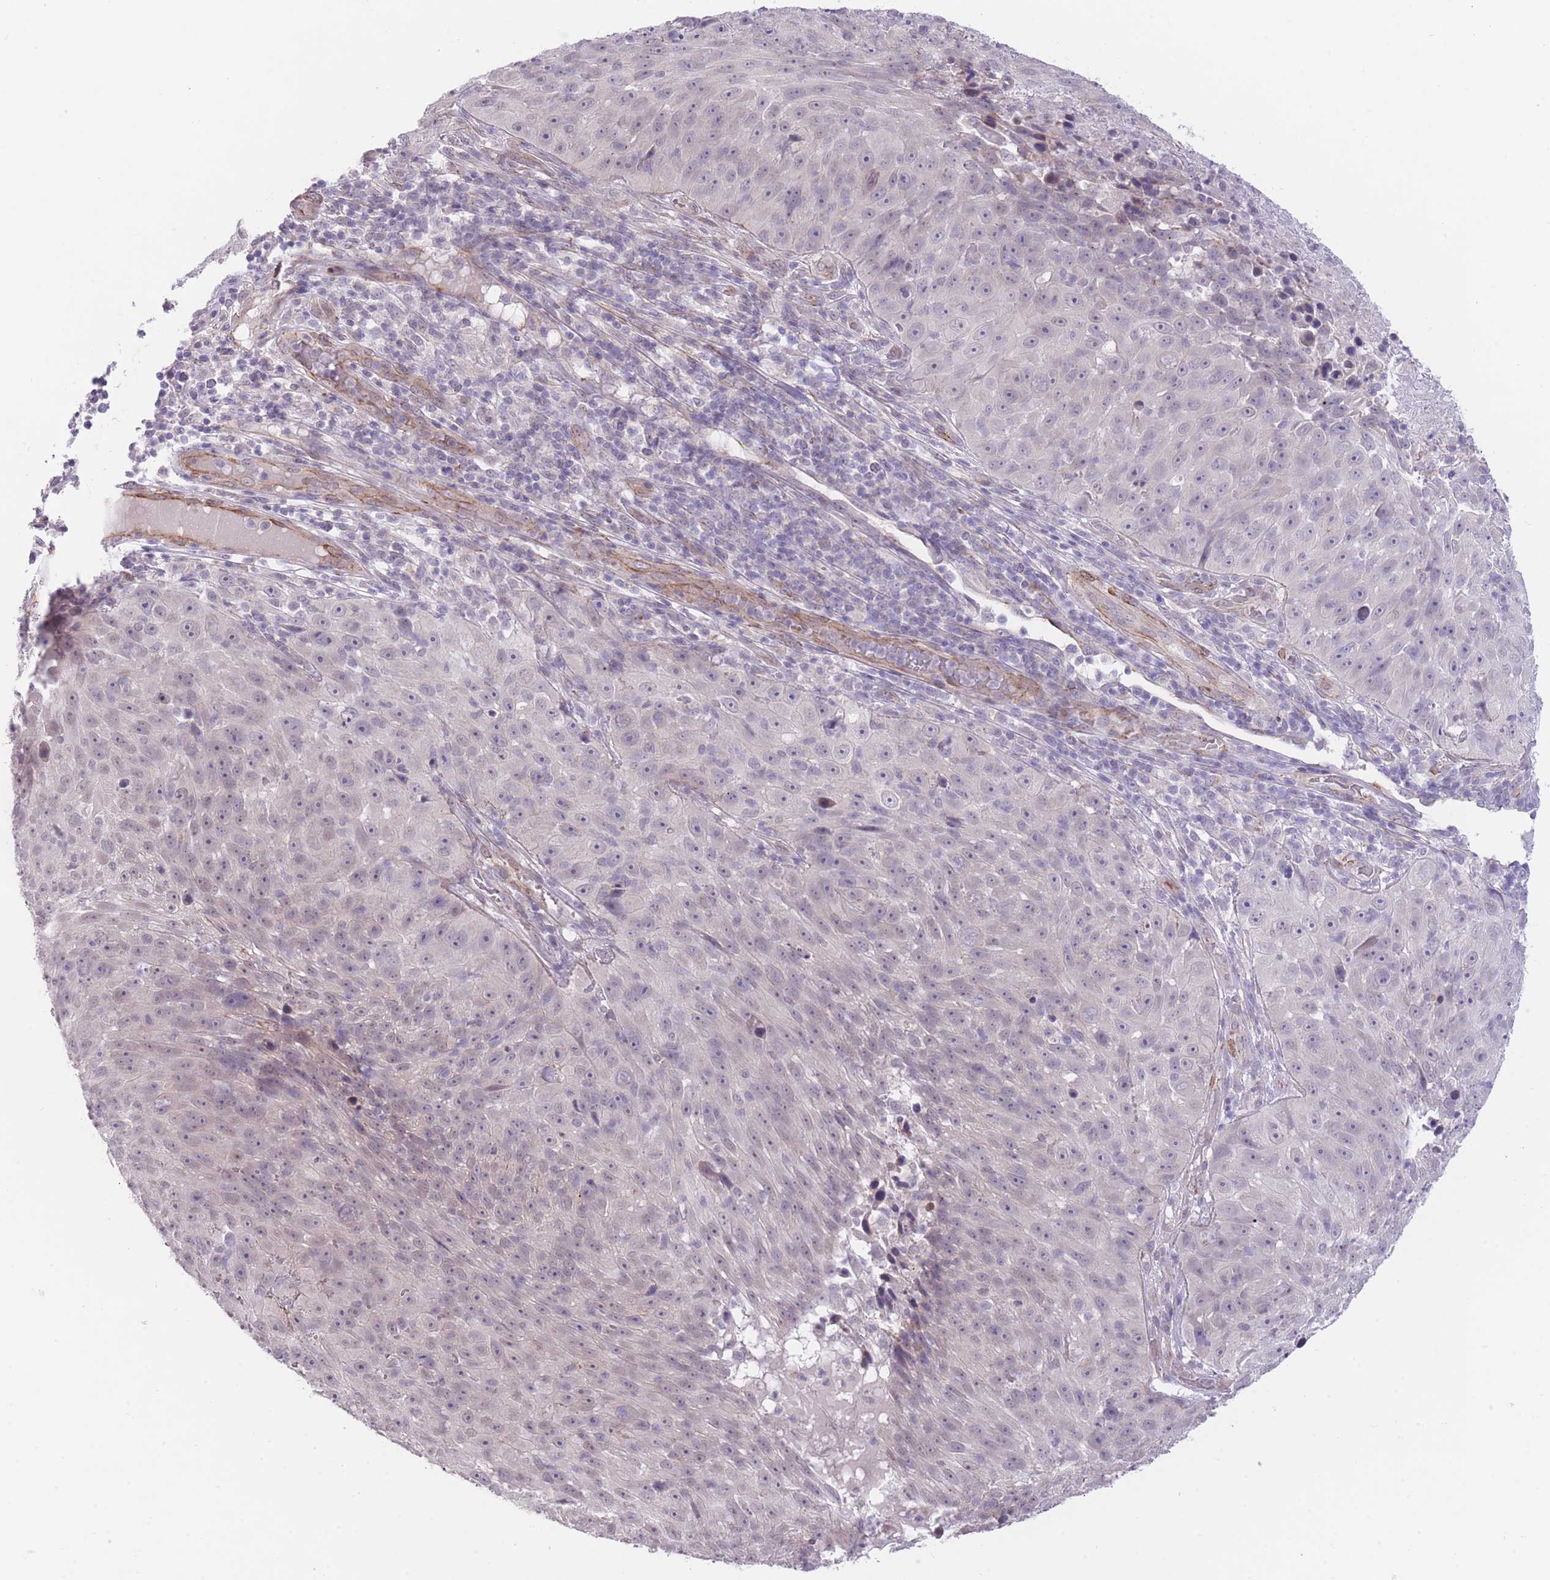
{"staining": {"intensity": "negative", "quantity": "none", "location": "none"}, "tissue": "skin cancer", "cell_type": "Tumor cells", "image_type": "cancer", "snomed": [{"axis": "morphology", "description": "Squamous cell carcinoma, NOS"}, {"axis": "topography", "description": "Skin"}], "caption": "High power microscopy histopathology image of an immunohistochemistry (IHC) image of skin cancer (squamous cell carcinoma), revealing no significant expression in tumor cells. Brightfield microscopy of immunohistochemistry (IHC) stained with DAB (3,3'-diaminobenzidine) (brown) and hematoxylin (blue), captured at high magnification.", "gene": "QTRT1", "patient": {"sex": "female", "age": 87}}